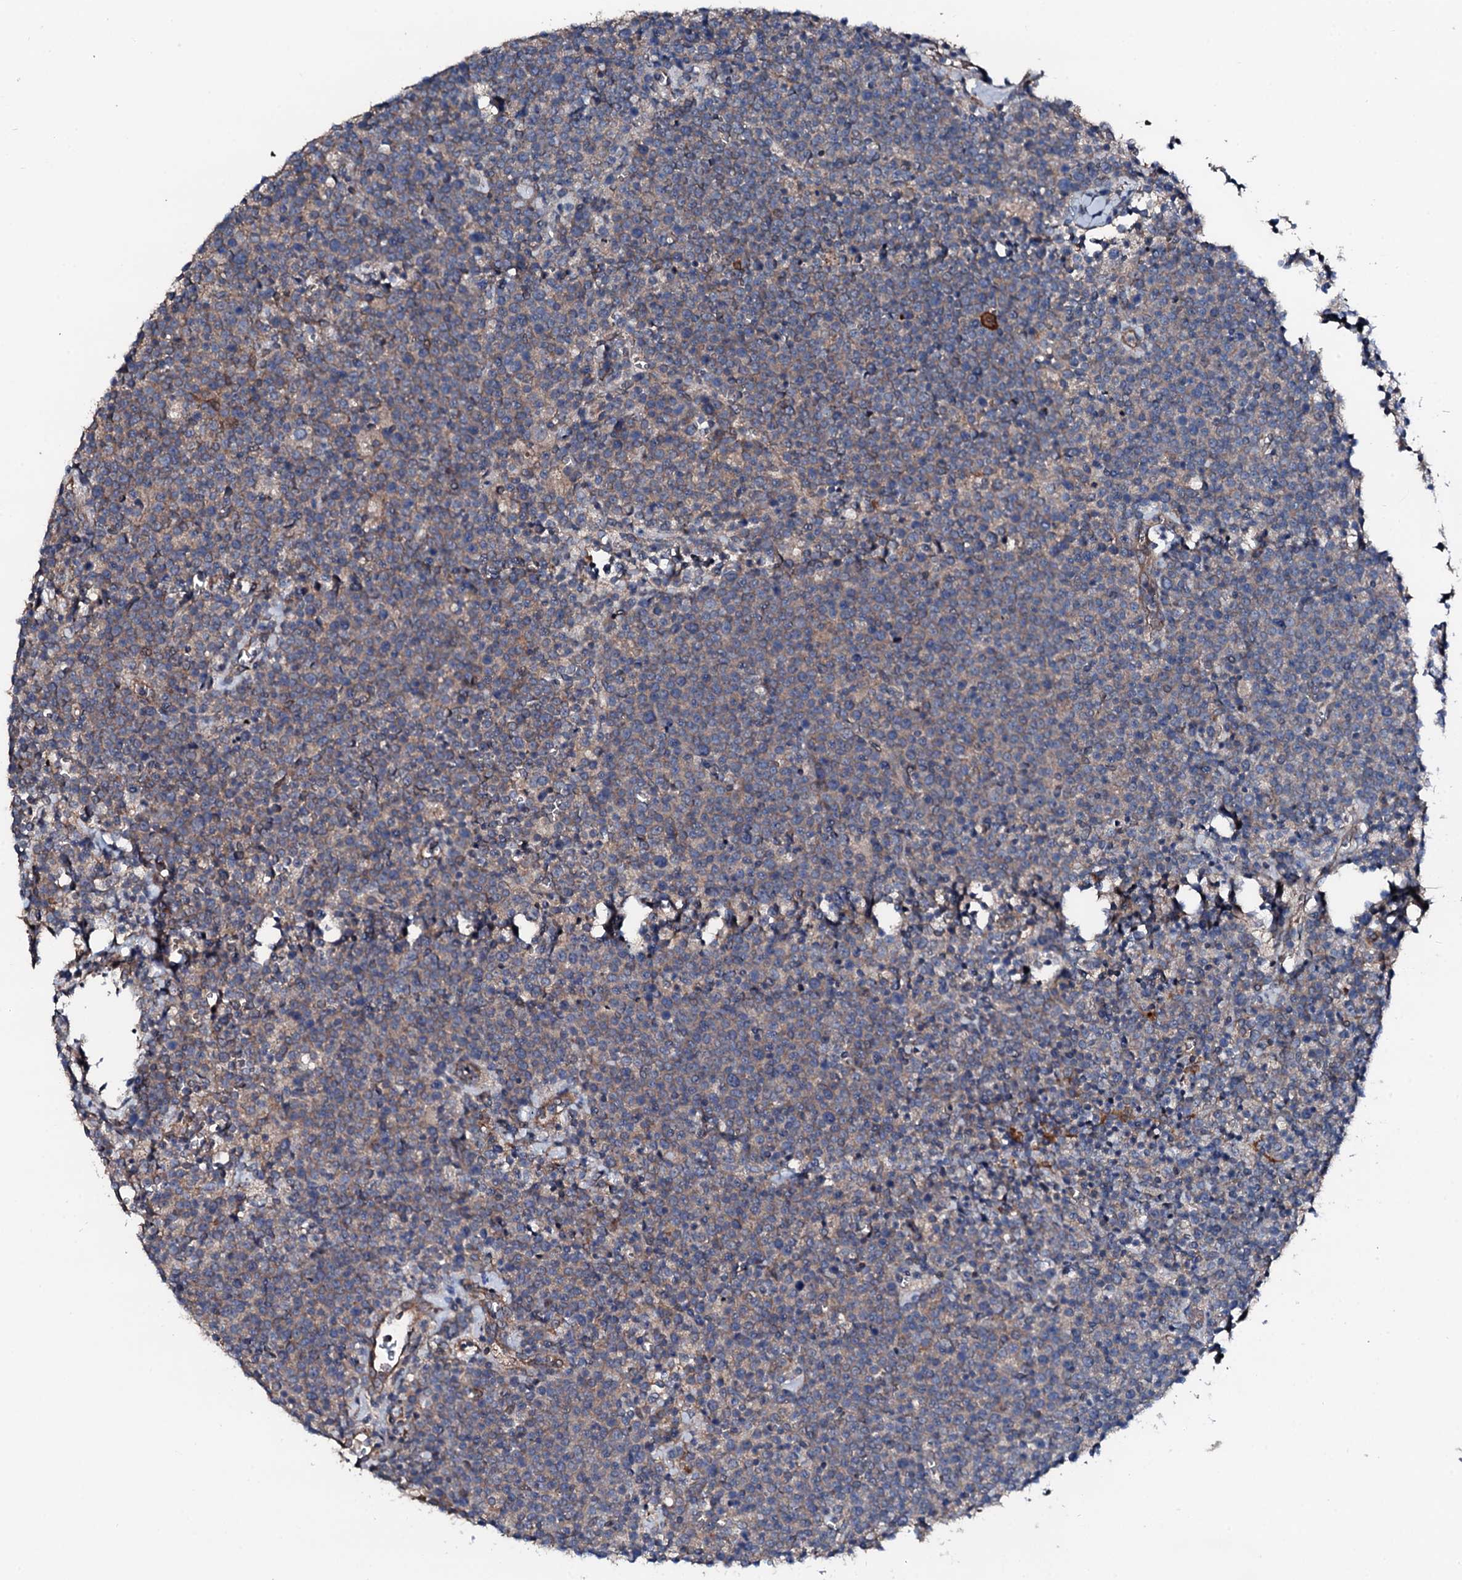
{"staining": {"intensity": "weak", "quantity": "<25%", "location": "cytoplasmic/membranous"}, "tissue": "lymphoma", "cell_type": "Tumor cells", "image_type": "cancer", "snomed": [{"axis": "morphology", "description": "Malignant lymphoma, non-Hodgkin's type, High grade"}, {"axis": "topography", "description": "Lymph node"}], "caption": "DAB immunohistochemical staining of high-grade malignant lymphoma, non-Hodgkin's type displays no significant staining in tumor cells. (Immunohistochemistry (ihc), brightfield microscopy, high magnification).", "gene": "TRAFD1", "patient": {"sex": "male", "age": 61}}